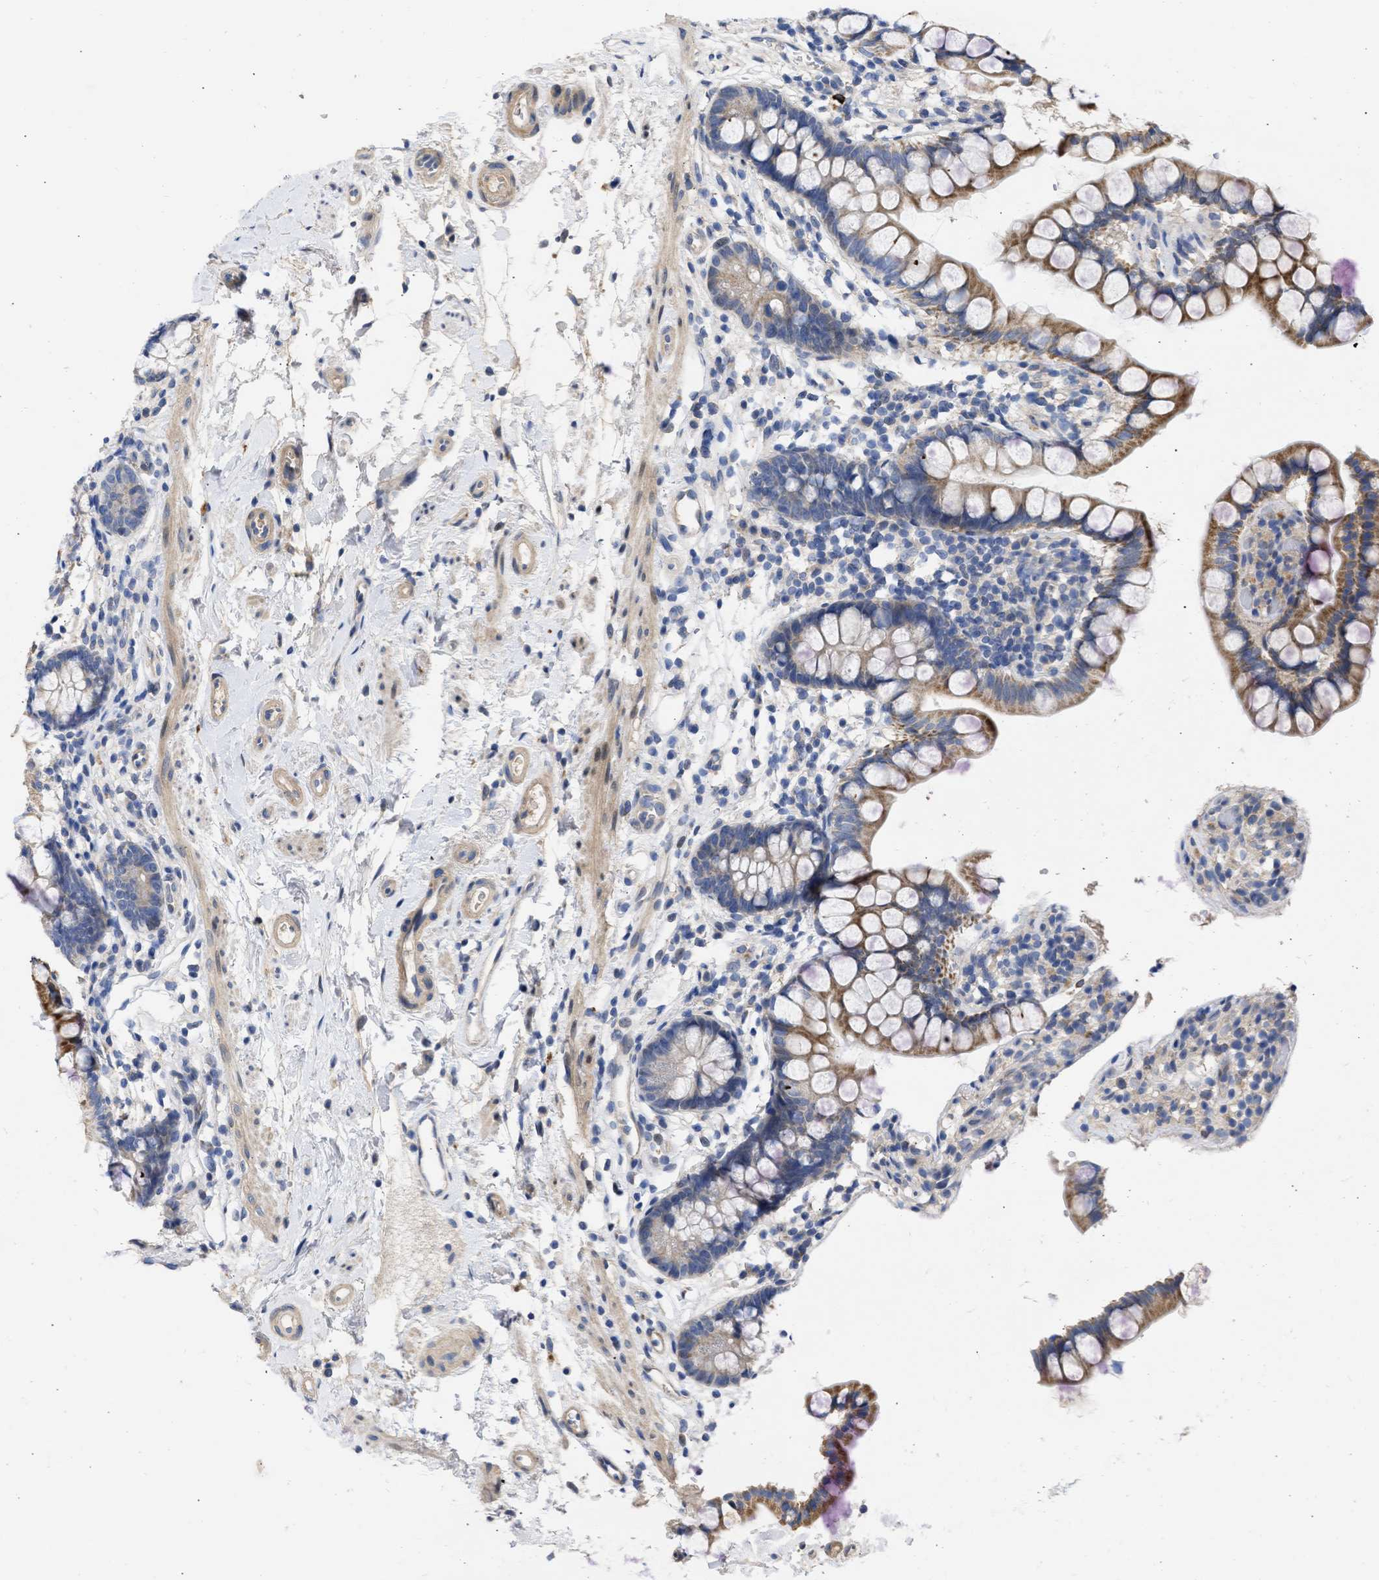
{"staining": {"intensity": "moderate", "quantity": "25%-75%", "location": "cytoplasmic/membranous"}, "tissue": "small intestine", "cell_type": "Glandular cells", "image_type": "normal", "snomed": [{"axis": "morphology", "description": "Normal tissue, NOS"}, {"axis": "topography", "description": "Small intestine"}], "caption": "Protein expression analysis of normal small intestine demonstrates moderate cytoplasmic/membranous positivity in about 25%-75% of glandular cells. The protein is stained brown, and the nuclei are stained in blue (DAB IHC with brightfield microscopy, high magnification).", "gene": "ARHGEF4", "patient": {"sex": "female", "age": 84}}